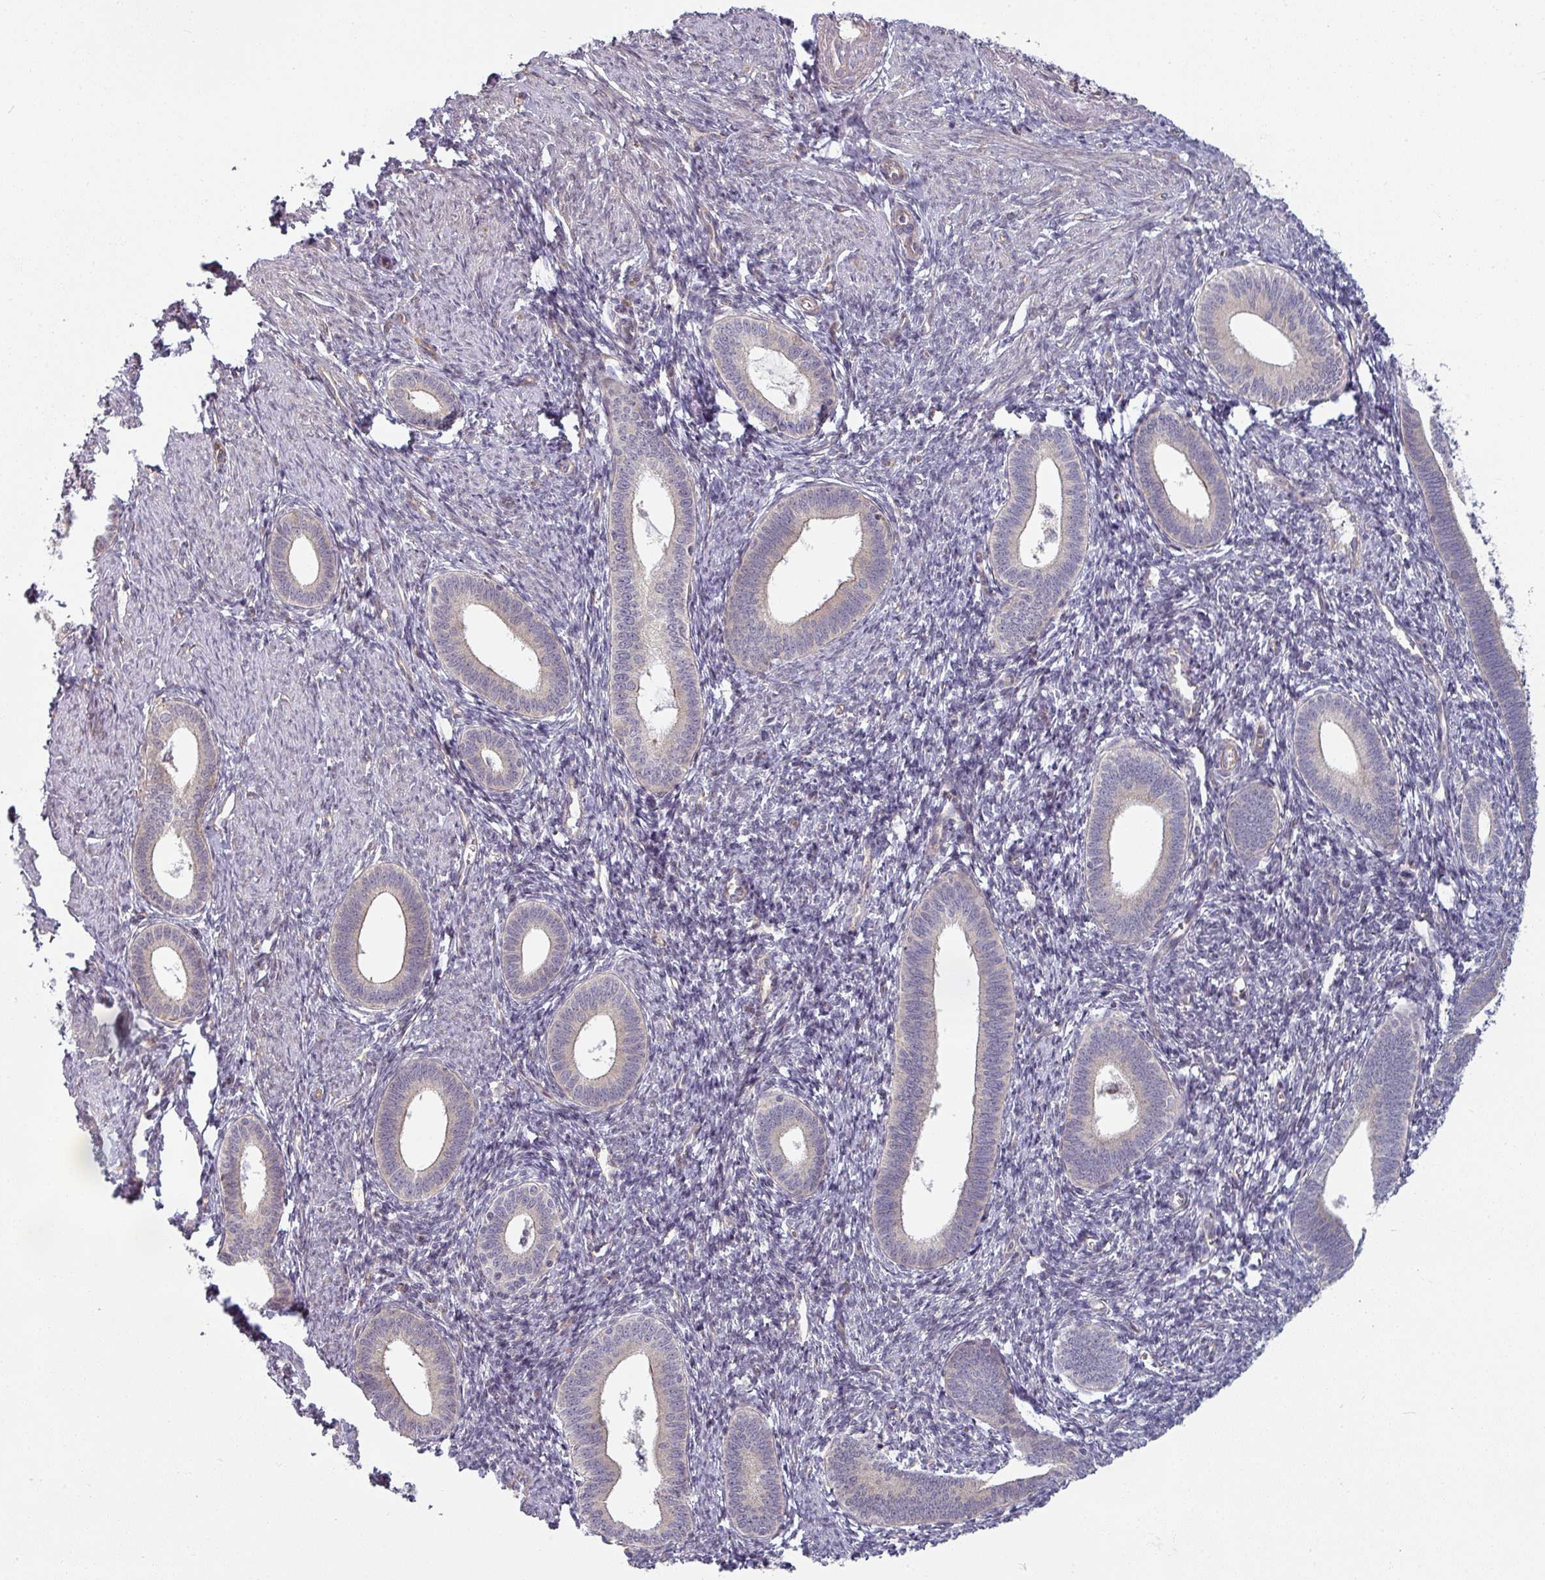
{"staining": {"intensity": "negative", "quantity": "none", "location": "none"}, "tissue": "endometrium", "cell_type": "Cells in endometrial stroma", "image_type": "normal", "snomed": [{"axis": "morphology", "description": "Normal tissue, NOS"}, {"axis": "topography", "description": "Endometrium"}], "caption": "There is no significant staining in cells in endometrial stroma of endometrium. The staining is performed using DAB (3,3'-diaminobenzidine) brown chromogen with nuclei counter-stained in using hematoxylin.", "gene": "PLEKHJ1", "patient": {"sex": "female", "age": 41}}